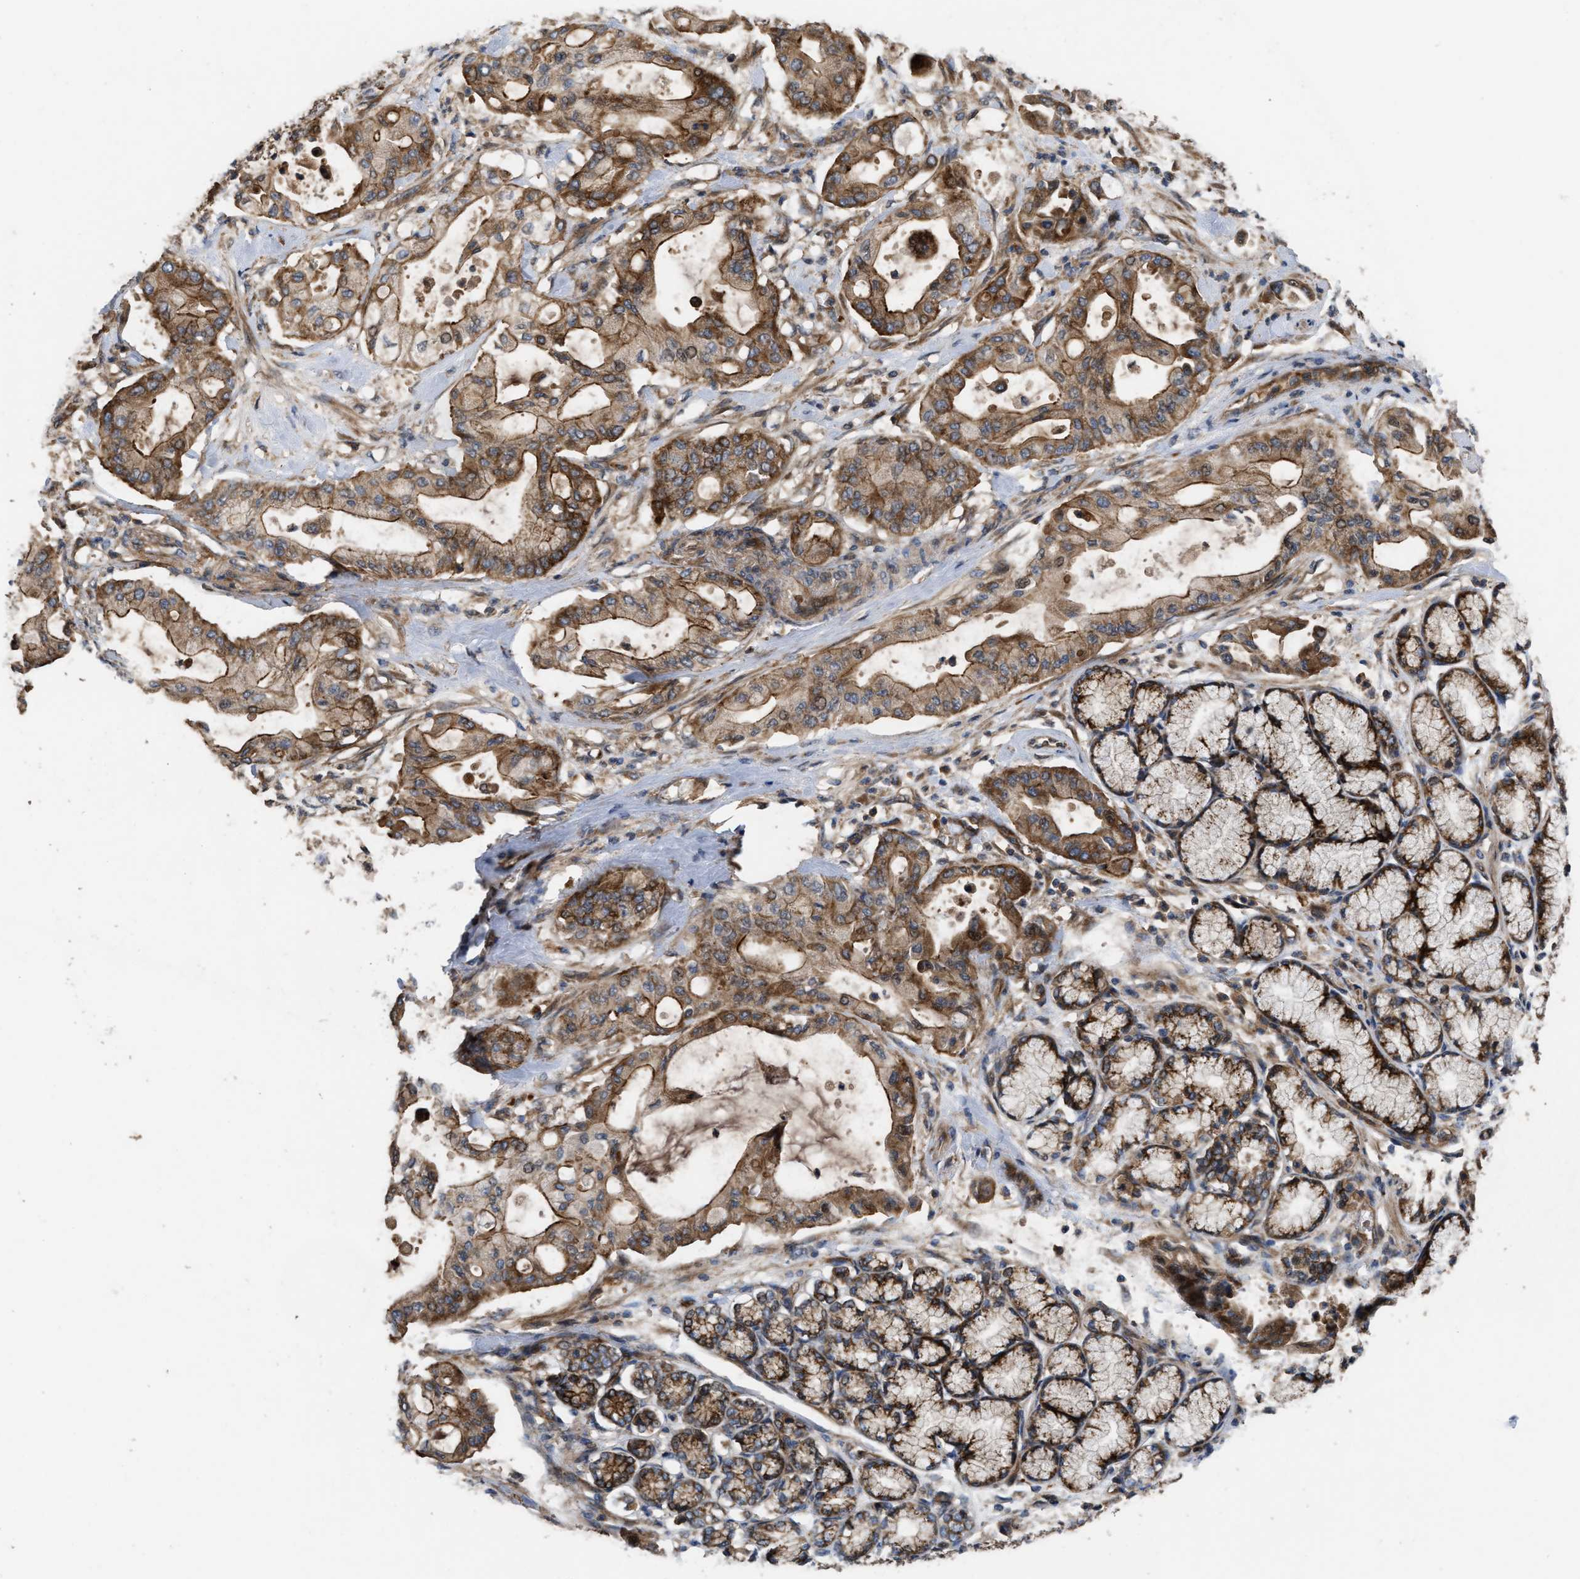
{"staining": {"intensity": "strong", "quantity": ">75%", "location": "cytoplasmic/membranous"}, "tissue": "pancreatic cancer", "cell_type": "Tumor cells", "image_type": "cancer", "snomed": [{"axis": "morphology", "description": "Adenocarcinoma, NOS"}, {"axis": "morphology", "description": "Adenocarcinoma, metastatic, NOS"}, {"axis": "topography", "description": "Lymph node"}, {"axis": "topography", "description": "Pancreas"}, {"axis": "topography", "description": "Duodenum"}], "caption": "Pancreatic metastatic adenocarcinoma tissue displays strong cytoplasmic/membranous staining in approximately >75% of tumor cells, visualized by immunohistochemistry.", "gene": "STAU1", "patient": {"sex": "female", "age": 64}}